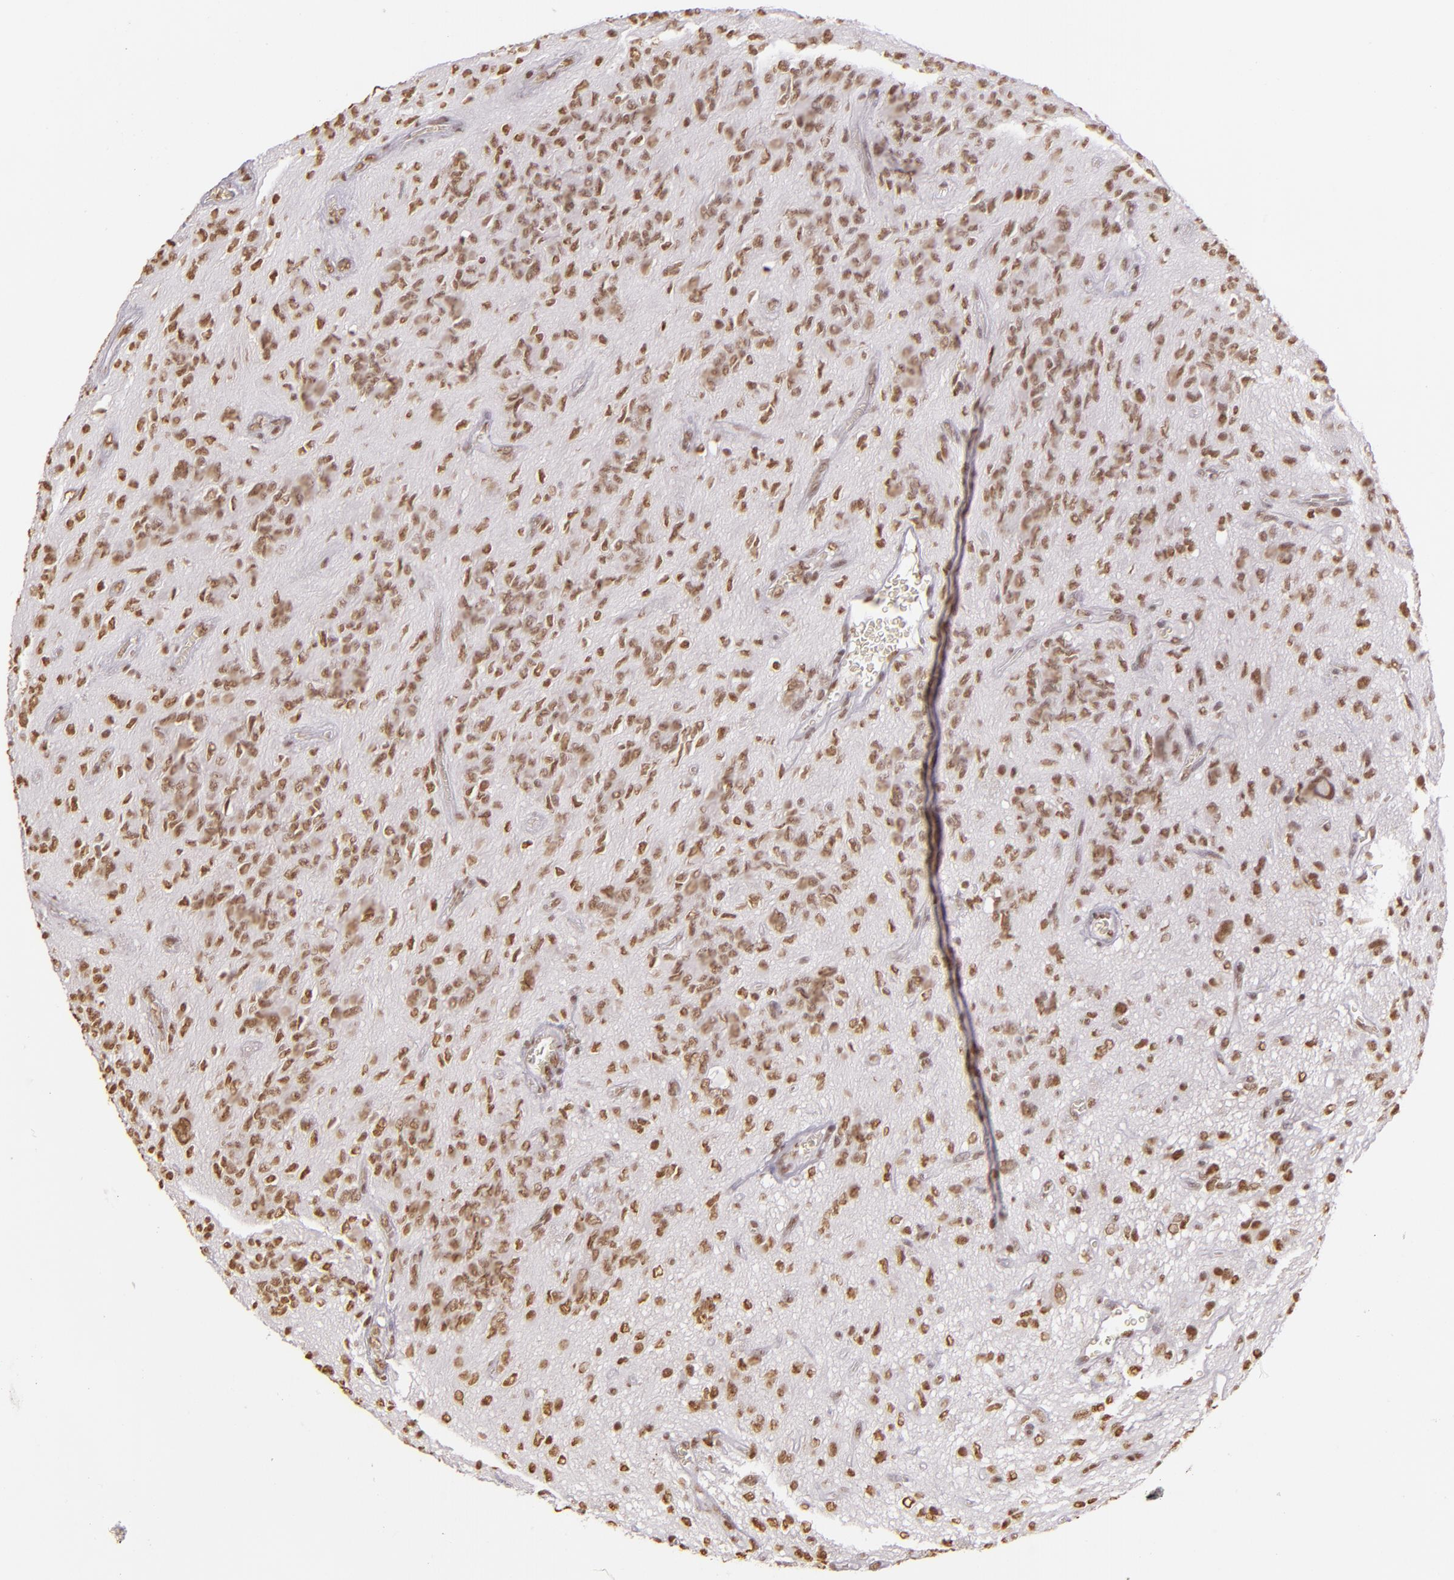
{"staining": {"intensity": "moderate", "quantity": ">75%", "location": "nuclear"}, "tissue": "glioma", "cell_type": "Tumor cells", "image_type": "cancer", "snomed": [{"axis": "morphology", "description": "Glioma, malignant, Low grade"}, {"axis": "topography", "description": "Brain"}], "caption": "This image shows glioma stained with immunohistochemistry (IHC) to label a protein in brown. The nuclear of tumor cells show moderate positivity for the protein. Nuclei are counter-stained blue.", "gene": "PAPOLA", "patient": {"sex": "female", "age": 15}}